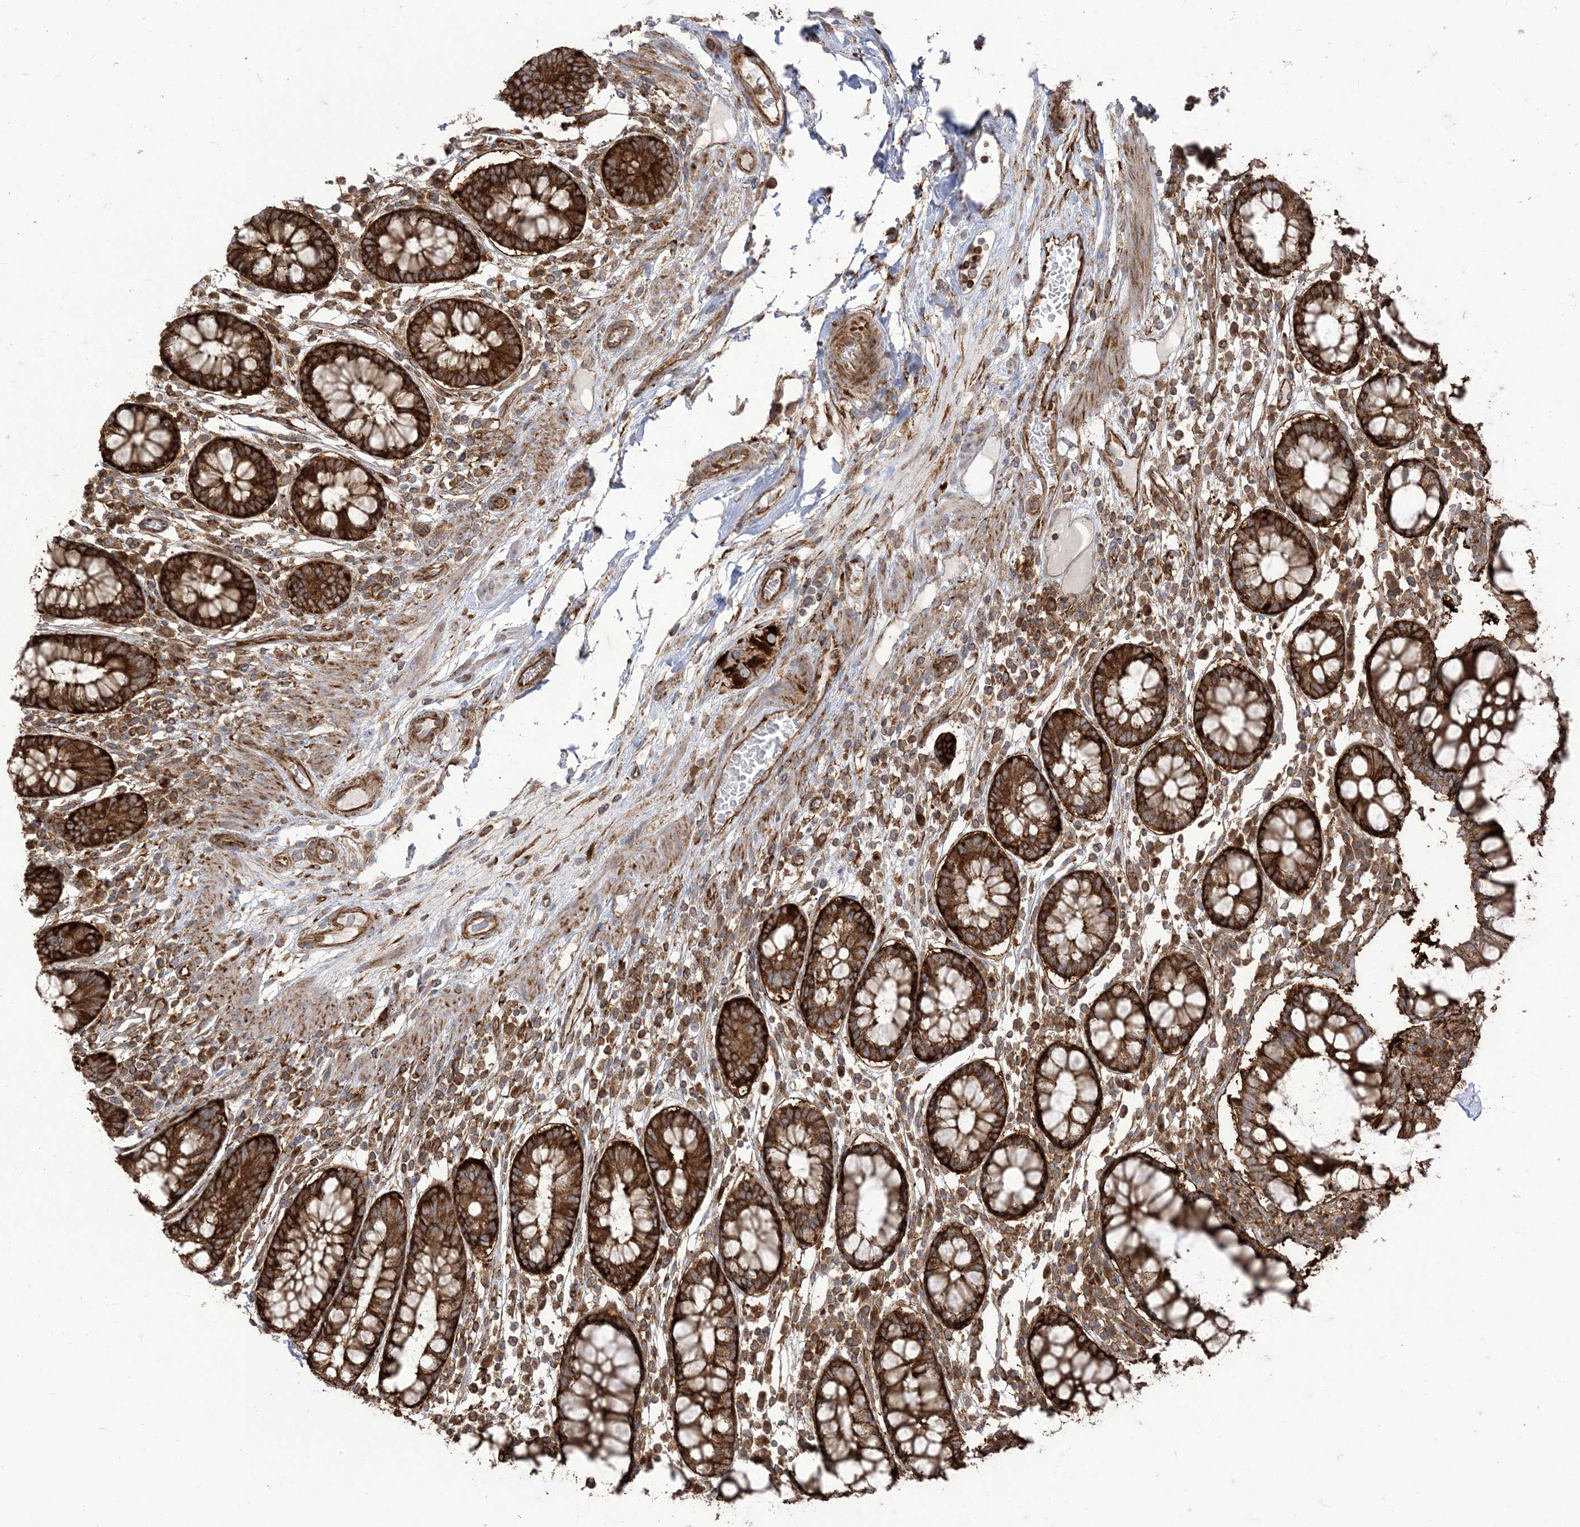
{"staining": {"intensity": "moderate", "quantity": ">75%", "location": "cytoplasmic/membranous"}, "tissue": "colon", "cell_type": "Endothelial cells", "image_type": "normal", "snomed": [{"axis": "morphology", "description": "Normal tissue, NOS"}, {"axis": "topography", "description": "Colon"}], "caption": "This photomicrograph demonstrates immunohistochemistry (IHC) staining of benign human colon, with medium moderate cytoplasmic/membranous staining in about >75% of endothelial cells.", "gene": "DERL3", "patient": {"sex": "female", "age": 79}}